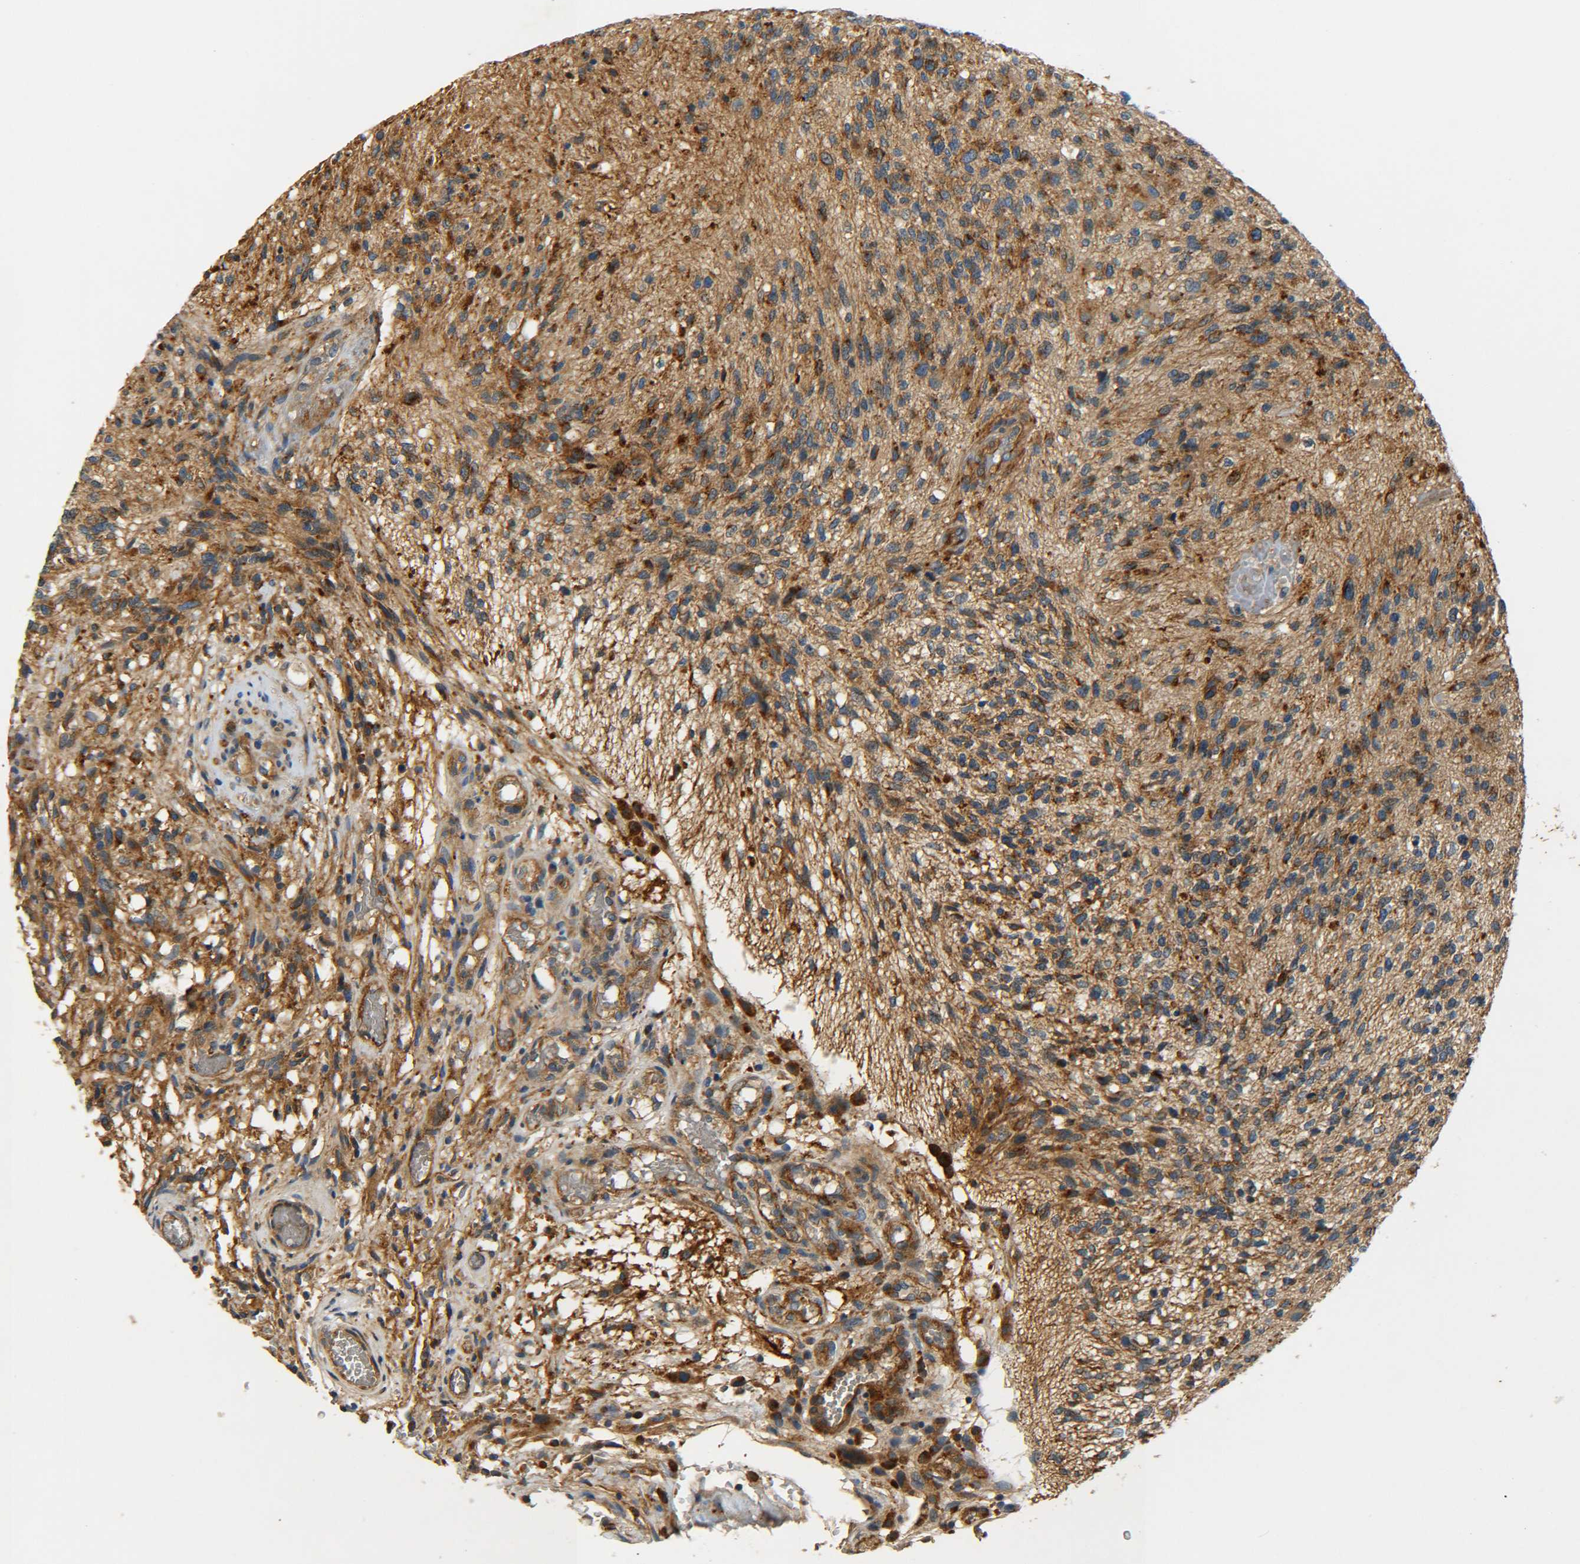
{"staining": {"intensity": "moderate", "quantity": ">75%", "location": "cytoplasmic/membranous"}, "tissue": "glioma", "cell_type": "Tumor cells", "image_type": "cancer", "snomed": [{"axis": "morphology", "description": "Normal tissue, NOS"}, {"axis": "morphology", "description": "Glioma, malignant, High grade"}, {"axis": "topography", "description": "Cerebral cortex"}], "caption": "Tumor cells reveal medium levels of moderate cytoplasmic/membranous positivity in about >75% of cells in malignant glioma (high-grade). (DAB IHC, brown staining for protein, blue staining for nuclei).", "gene": "LRCH3", "patient": {"sex": "male", "age": 75}}